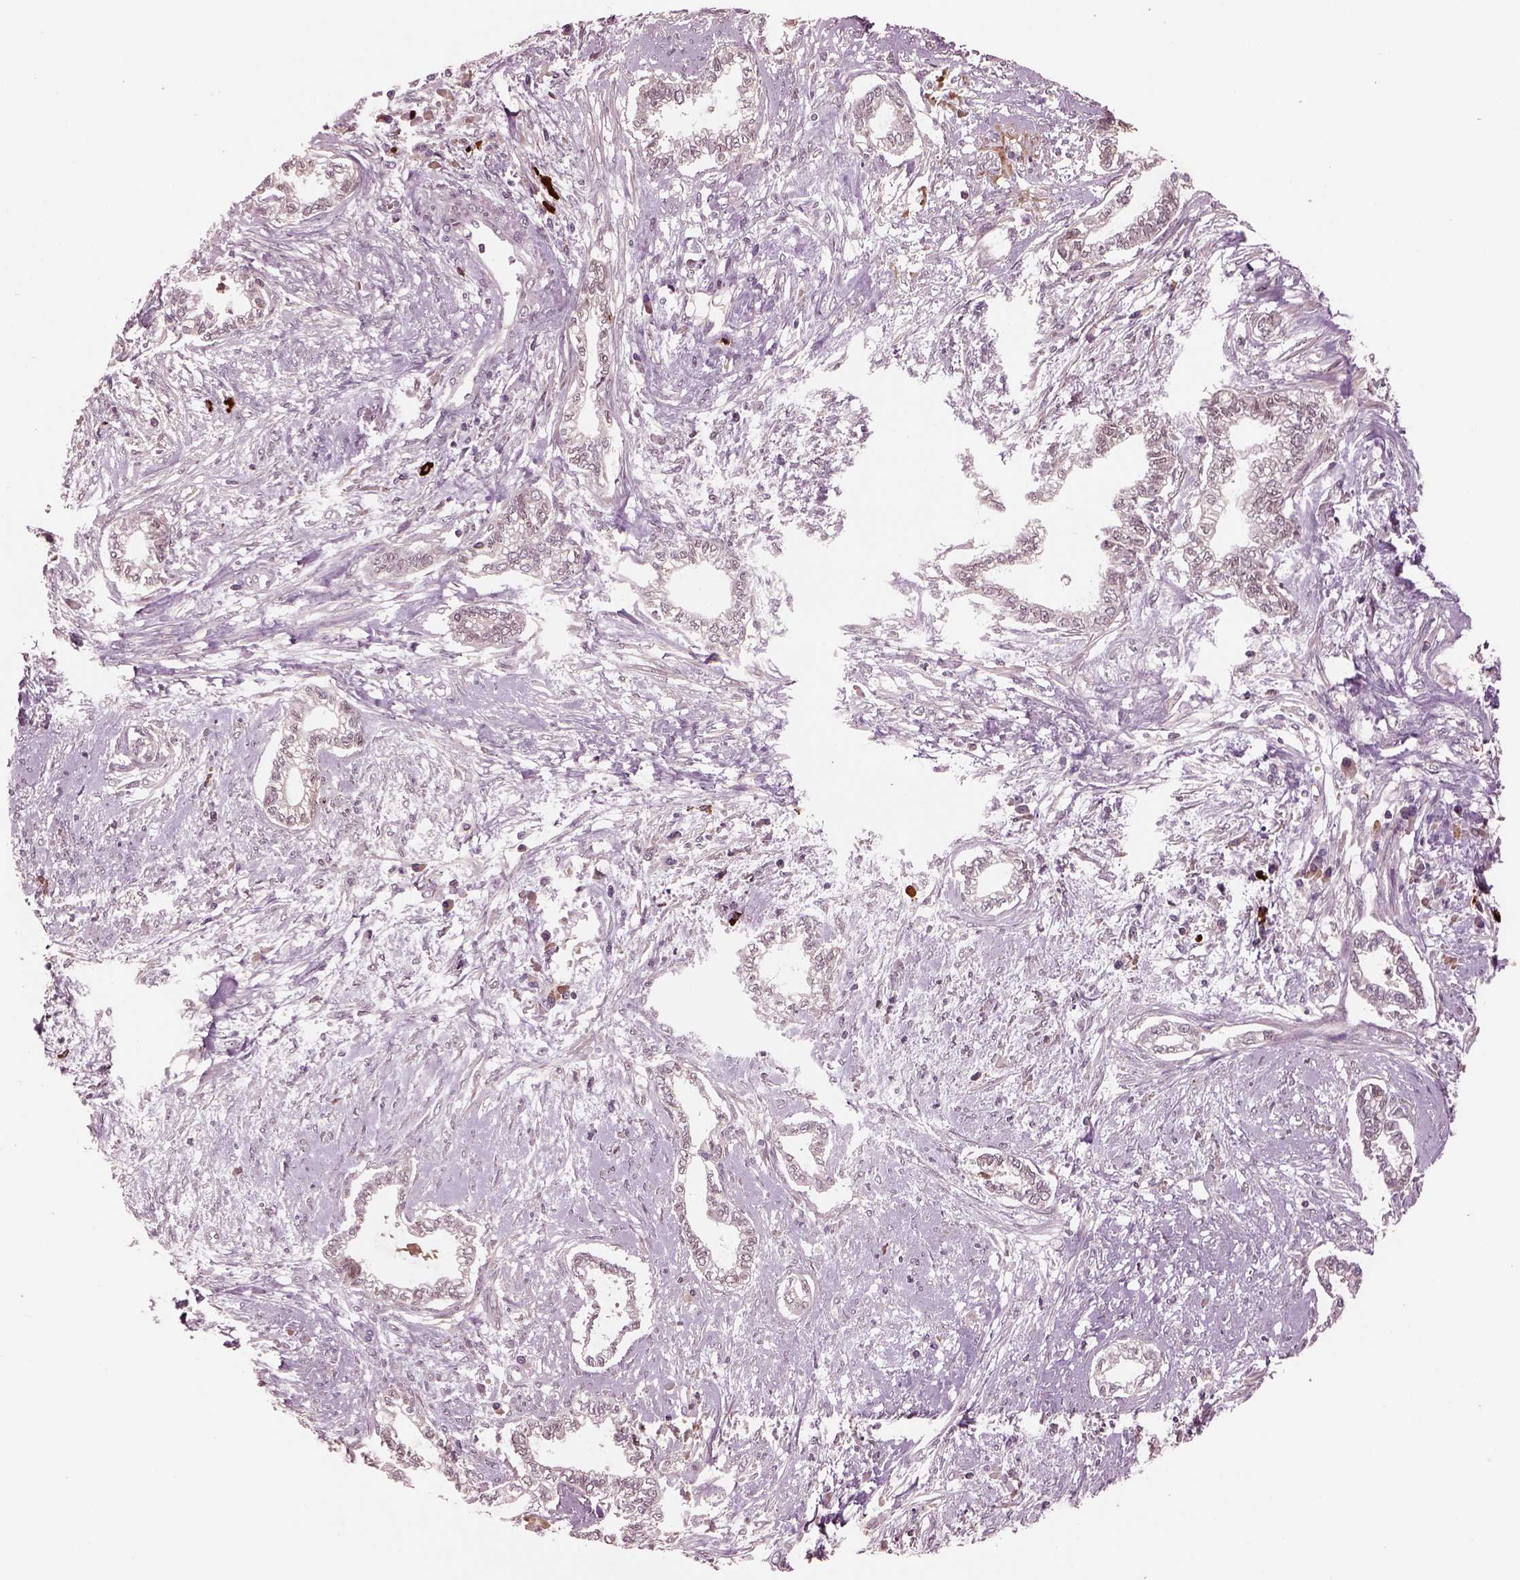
{"staining": {"intensity": "negative", "quantity": "none", "location": "none"}, "tissue": "cervical cancer", "cell_type": "Tumor cells", "image_type": "cancer", "snomed": [{"axis": "morphology", "description": "Adenocarcinoma, NOS"}, {"axis": "topography", "description": "Cervix"}], "caption": "IHC histopathology image of neoplastic tissue: human cervical cancer (adenocarcinoma) stained with DAB displays no significant protein positivity in tumor cells. The staining is performed using DAB (3,3'-diaminobenzidine) brown chromogen with nuclei counter-stained in using hematoxylin.", "gene": "PTX4", "patient": {"sex": "female", "age": 62}}